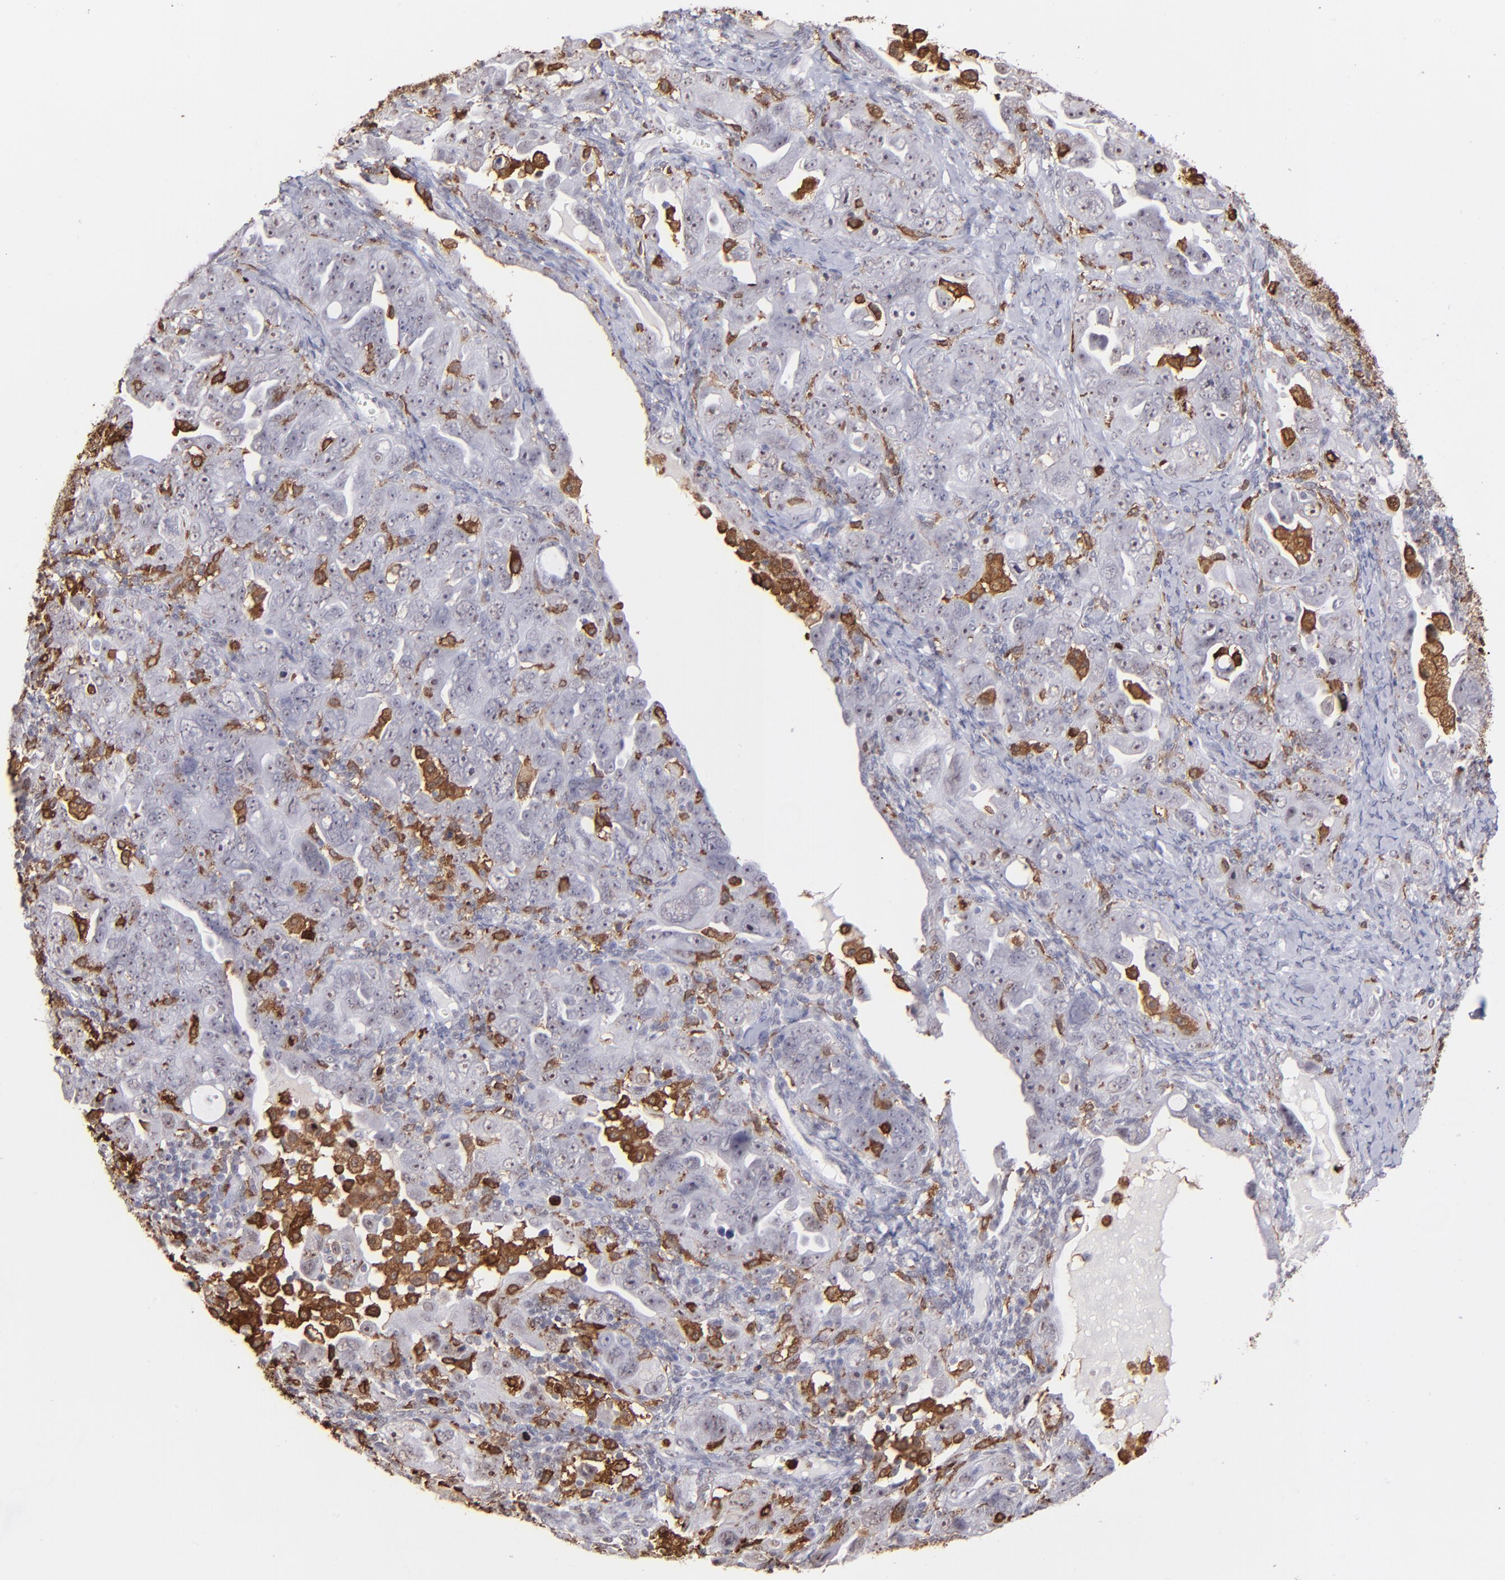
{"staining": {"intensity": "negative", "quantity": "none", "location": "none"}, "tissue": "ovarian cancer", "cell_type": "Tumor cells", "image_type": "cancer", "snomed": [{"axis": "morphology", "description": "Cystadenocarcinoma, serous, NOS"}, {"axis": "topography", "description": "Ovary"}], "caption": "An image of human ovarian cancer is negative for staining in tumor cells.", "gene": "NCF2", "patient": {"sex": "female", "age": 66}}